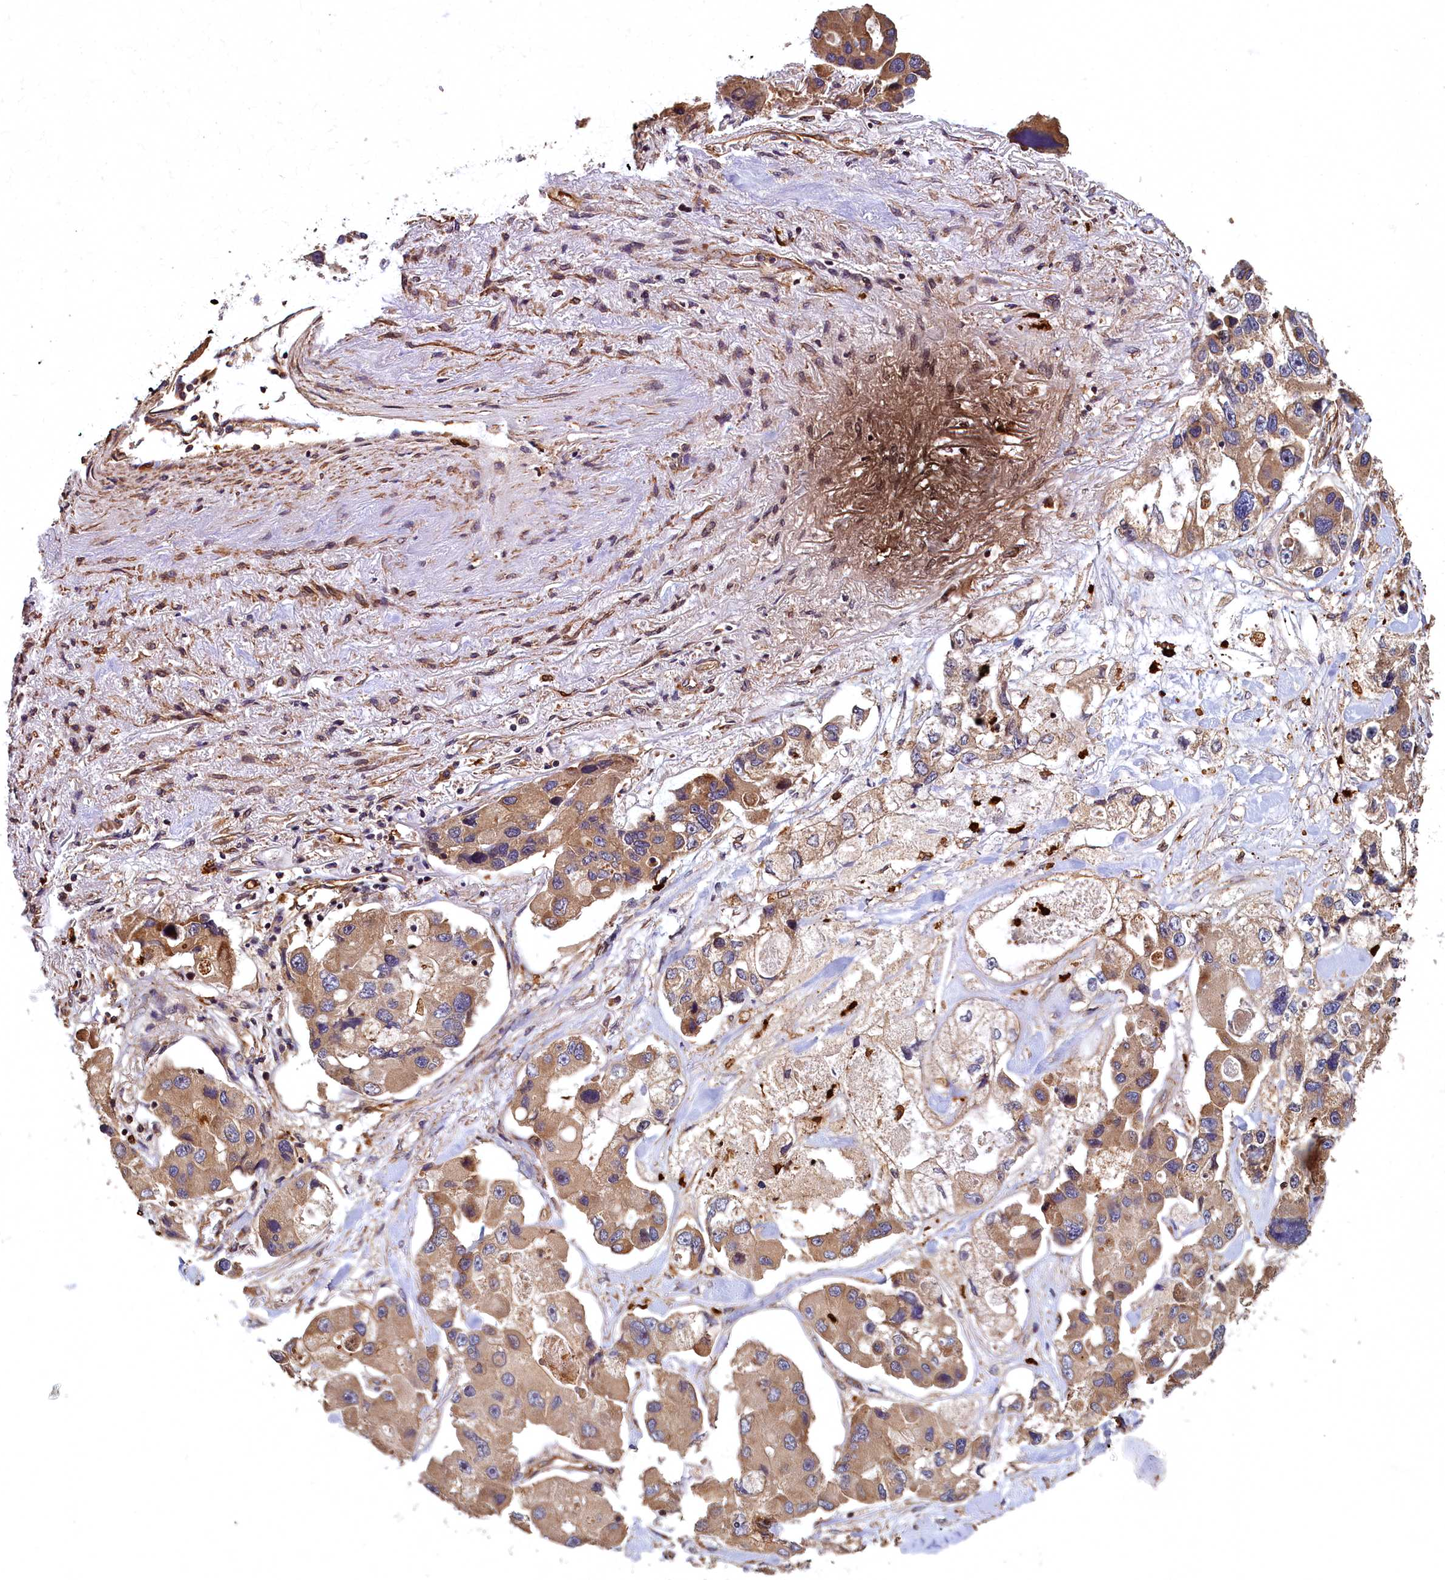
{"staining": {"intensity": "moderate", "quantity": ">75%", "location": "cytoplasmic/membranous"}, "tissue": "lung cancer", "cell_type": "Tumor cells", "image_type": "cancer", "snomed": [{"axis": "morphology", "description": "Adenocarcinoma, NOS"}, {"axis": "topography", "description": "Lung"}], "caption": "A medium amount of moderate cytoplasmic/membranous staining is appreciated in approximately >75% of tumor cells in adenocarcinoma (lung) tissue.", "gene": "CCDC102B", "patient": {"sex": "female", "age": 54}}